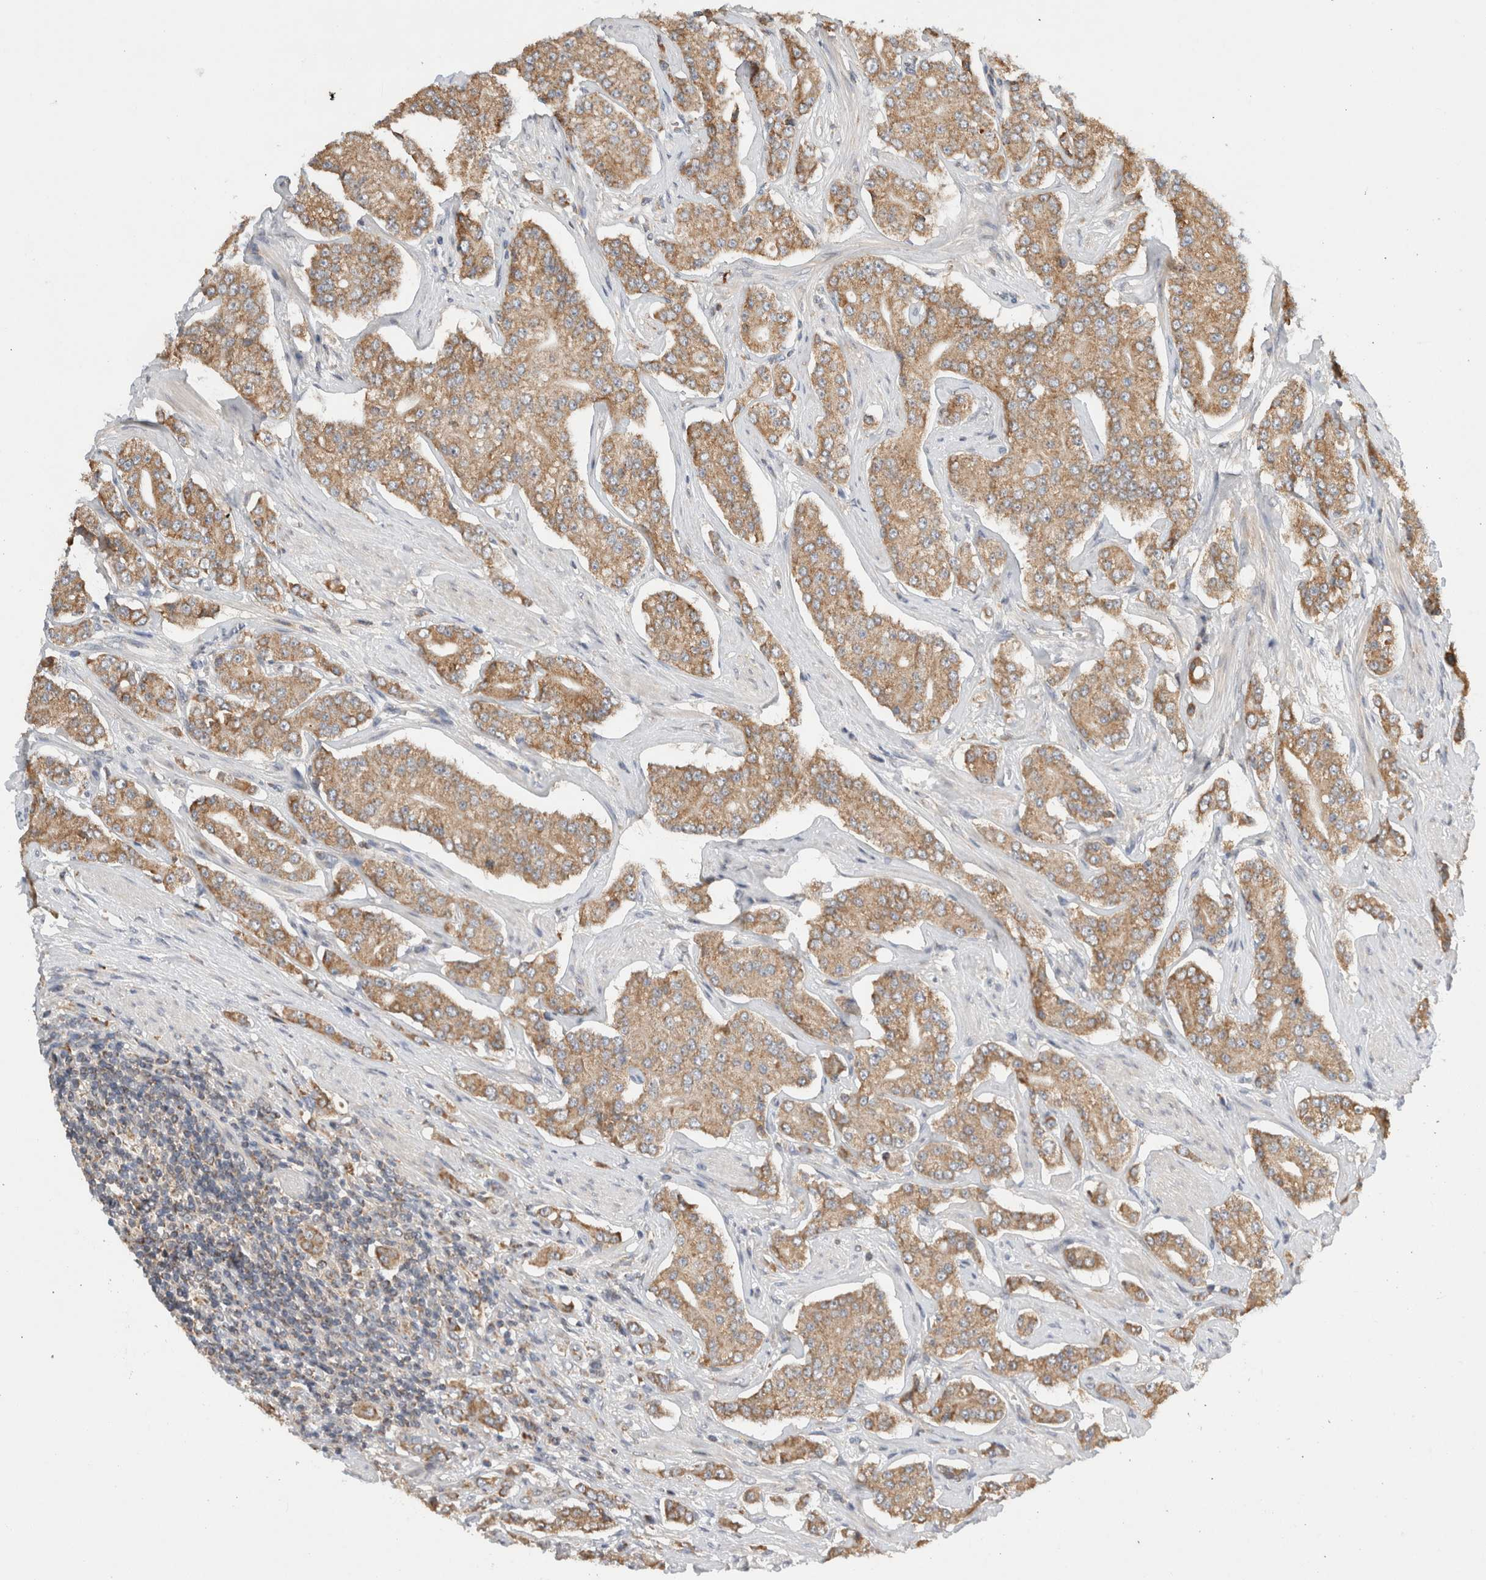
{"staining": {"intensity": "moderate", "quantity": ">75%", "location": "cytoplasmic/membranous"}, "tissue": "prostate cancer", "cell_type": "Tumor cells", "image_type": "cancer", "snomed": [{"axis": "morphology", "description": "Adenocarcinoma, High grade"}, {"axis": "topography", "description": "Prostate"}], "caption": "Human prostate high-grade adenocarcinoma stained for a protein (brown) reveals moderate cytoplasmic/membranous positive staining in approximately >75% of tumor cells.", "gene": "AMPD1", "patient": {"sex": "male", "age": 71}}